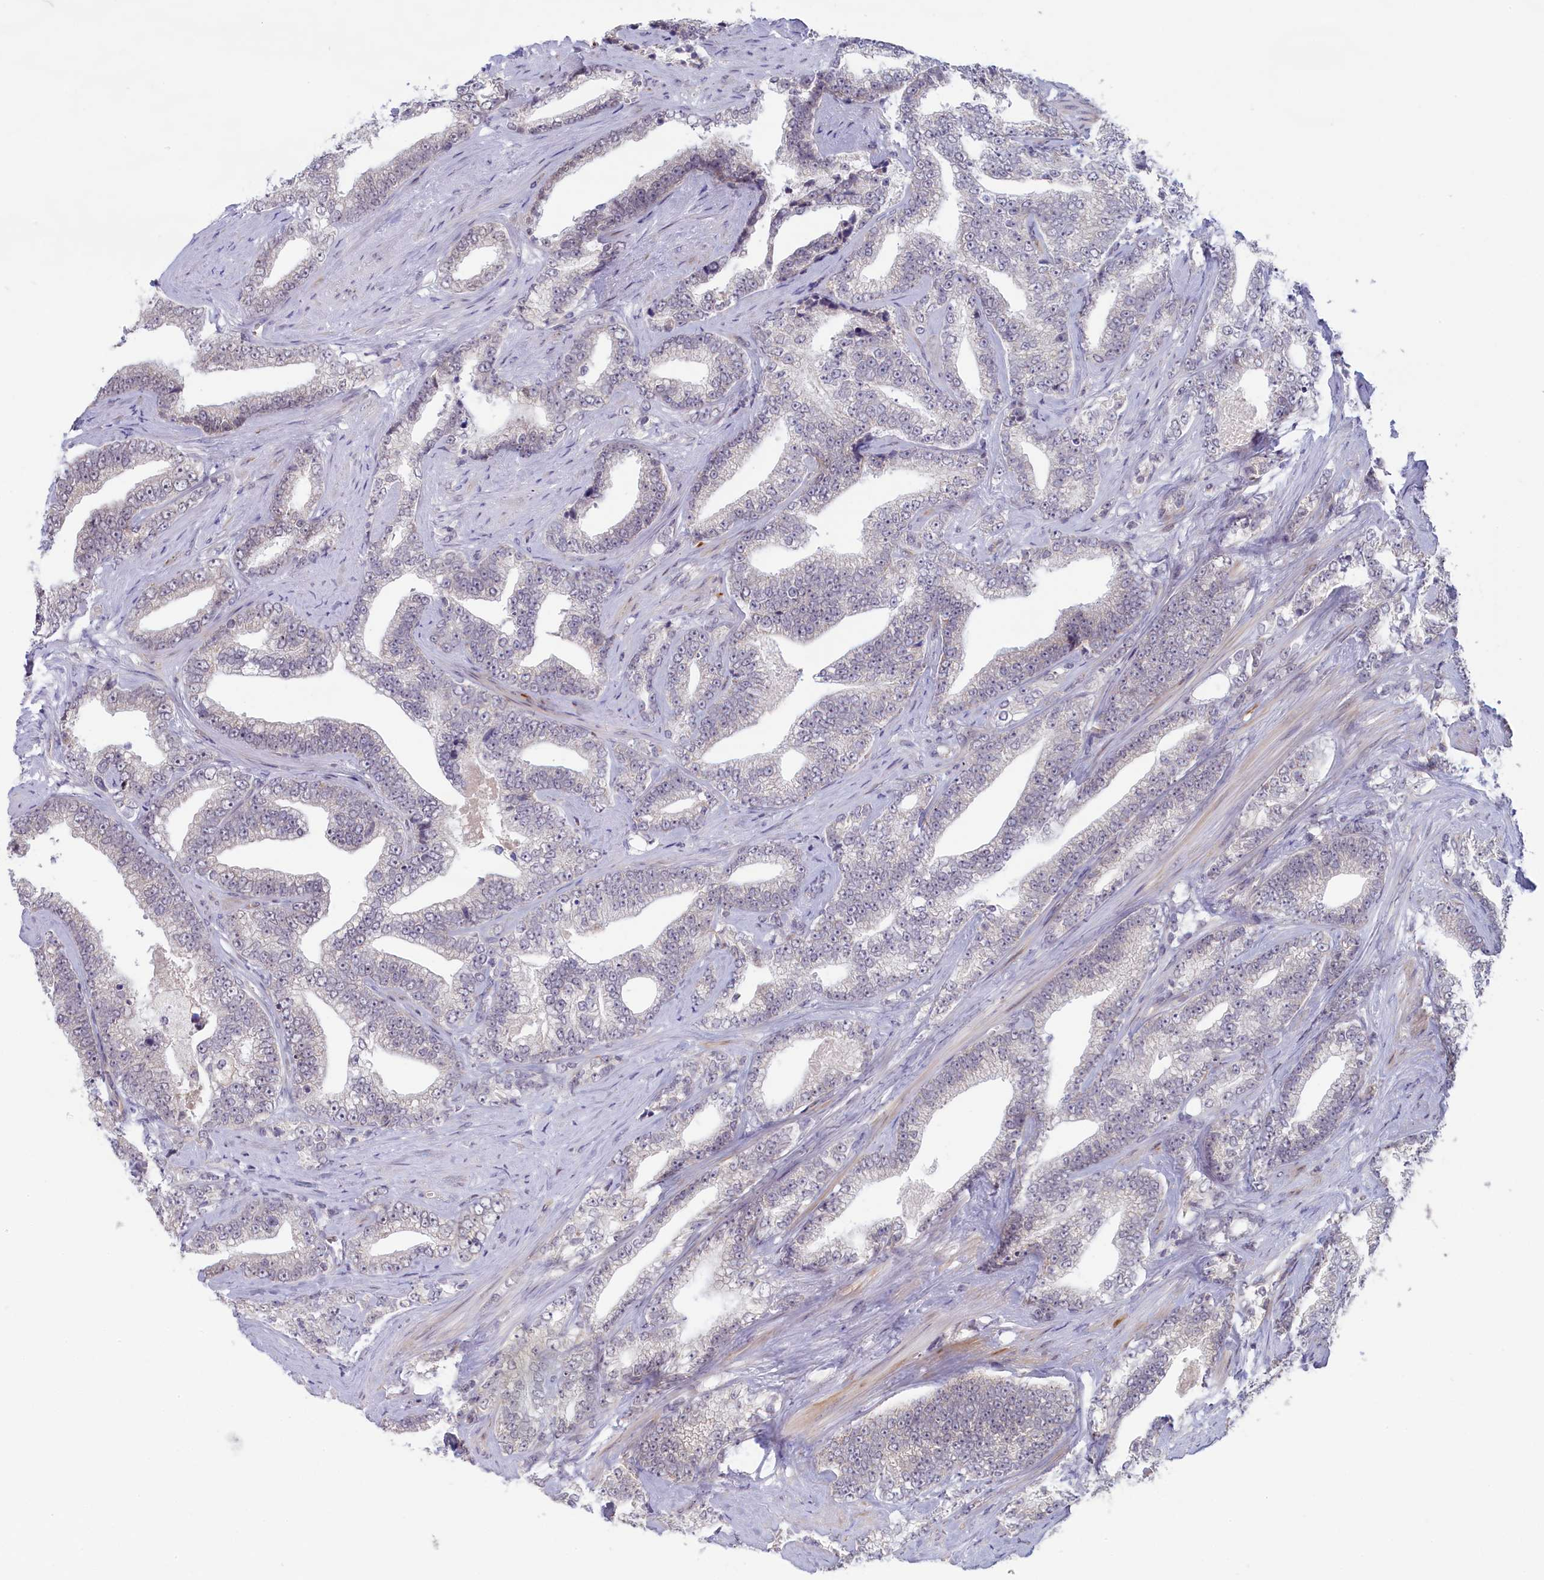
{"staining": {"intensity": "weak", "quantity": "<25%", "location": "nuclear"}, "tissue": "prostate cancer", "cell_type": "Tumor cells", "image_type": "cancer", "snomed": [{"axis": "morphology", "description": "Adenocarcinoma, High grade"}, {"axis": "topography", "description": "Prostate and seminal vesicle, NOS"}], "caption": "Adenocarcinoma (high-grade) (prostate) was stained to show a protein in brown. There is no significant staining in tumor cells.", "gene": "IGFALS", "patient": {"sex": "male", "age": 67}}